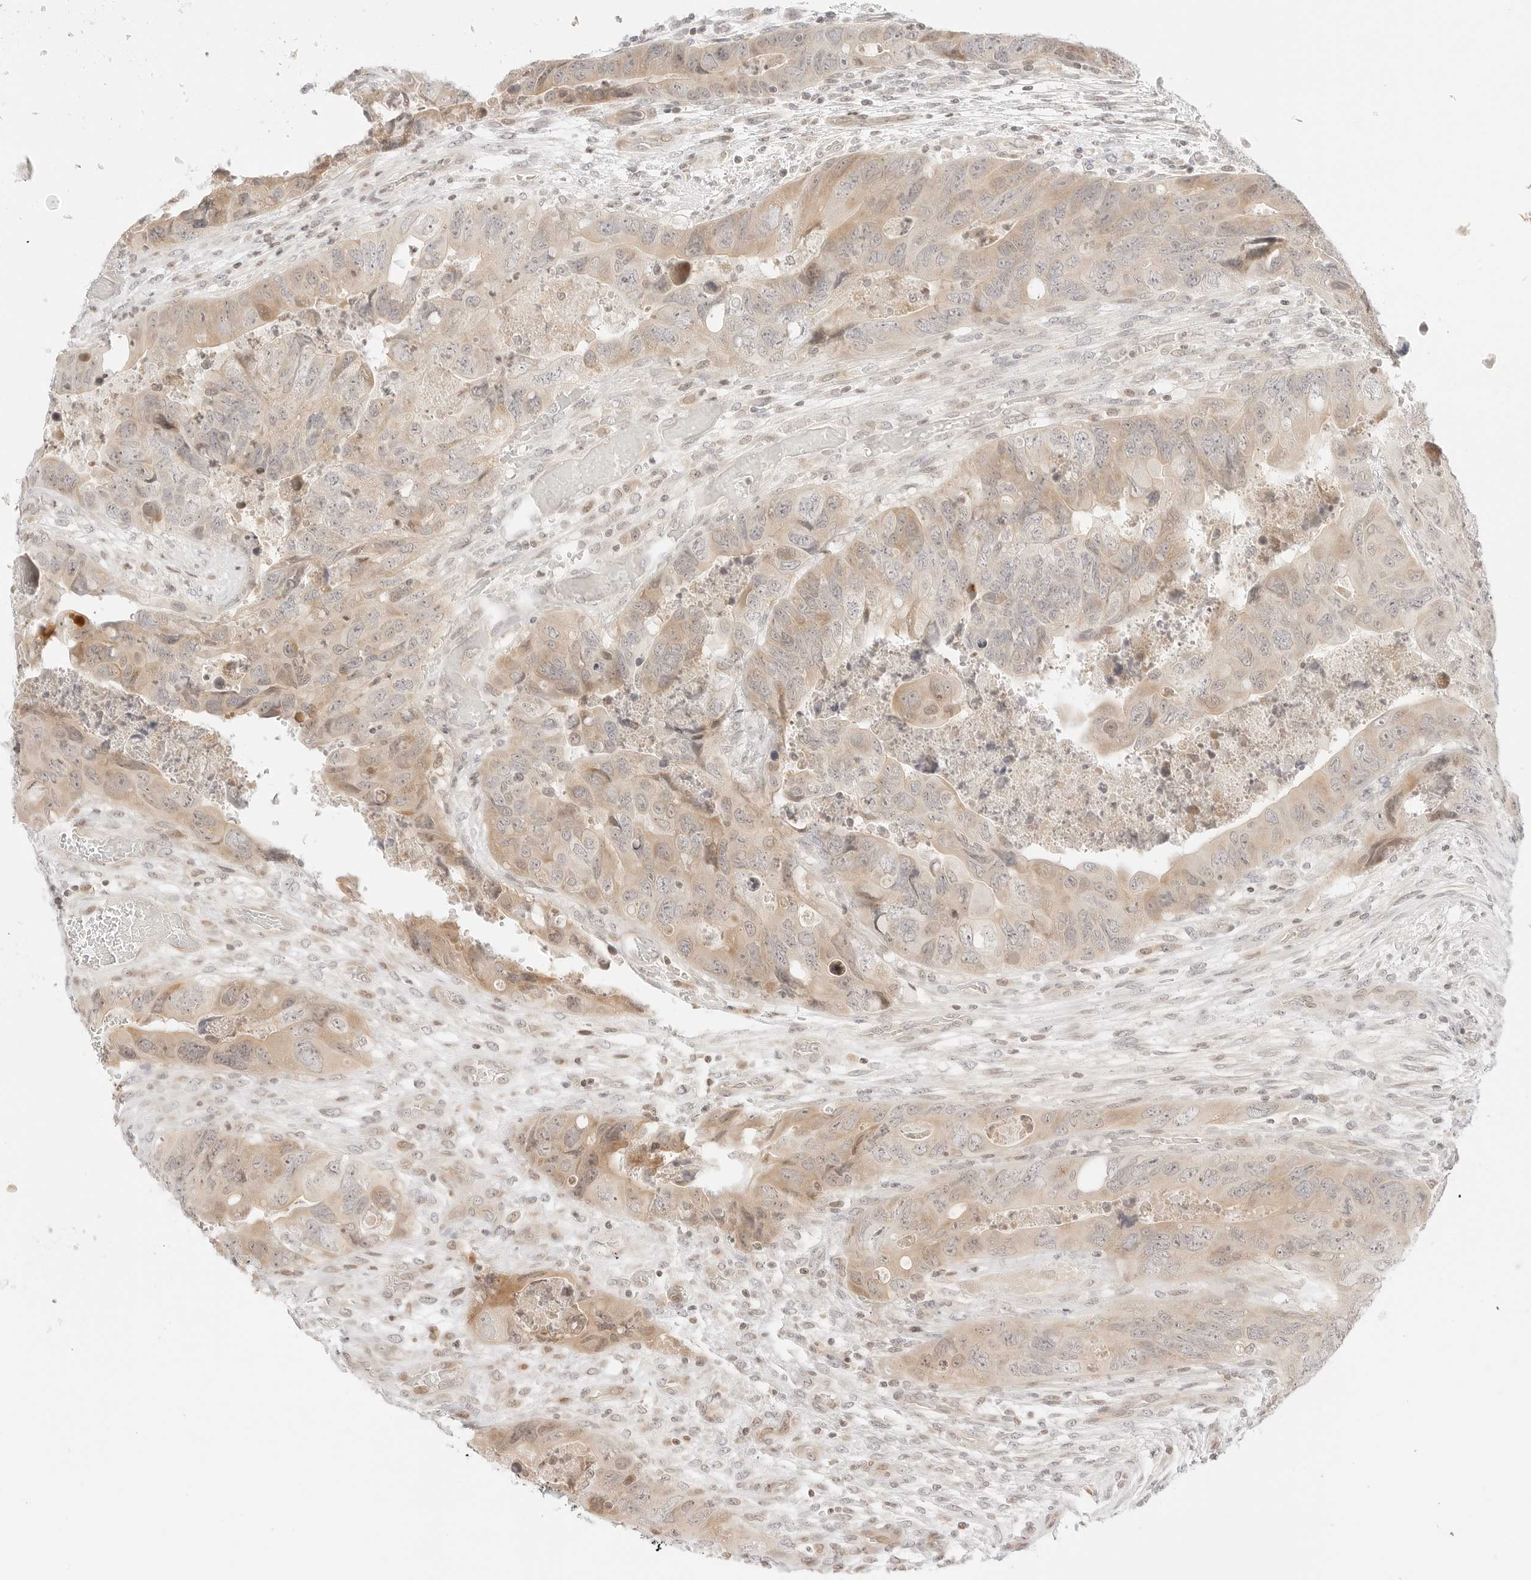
{"staining": {"intensity": "weak", "quantity": "25%-75%", "location": "cytoplasmic/membranous,nuclear"}, "tissue": "colorectal cancer", "cell_type": "Tumor cells", "image_type": "cancer", "snomed": [{"axis": "morphology", "description": "Adenocarcinoma, NOS"}, {"axis": "topography", "description": "Rectum"}], "caption": "Colorectal cancer (adenocarcinoma) stained with immunohistochemistry (IHC) demonstrates weak cytoplasmic/membranous and nuclear staining in approximately 25%-75% of tumor cells.", "gene": "RPS6KL1", "patient": {"sex": "male", "age": 63}}